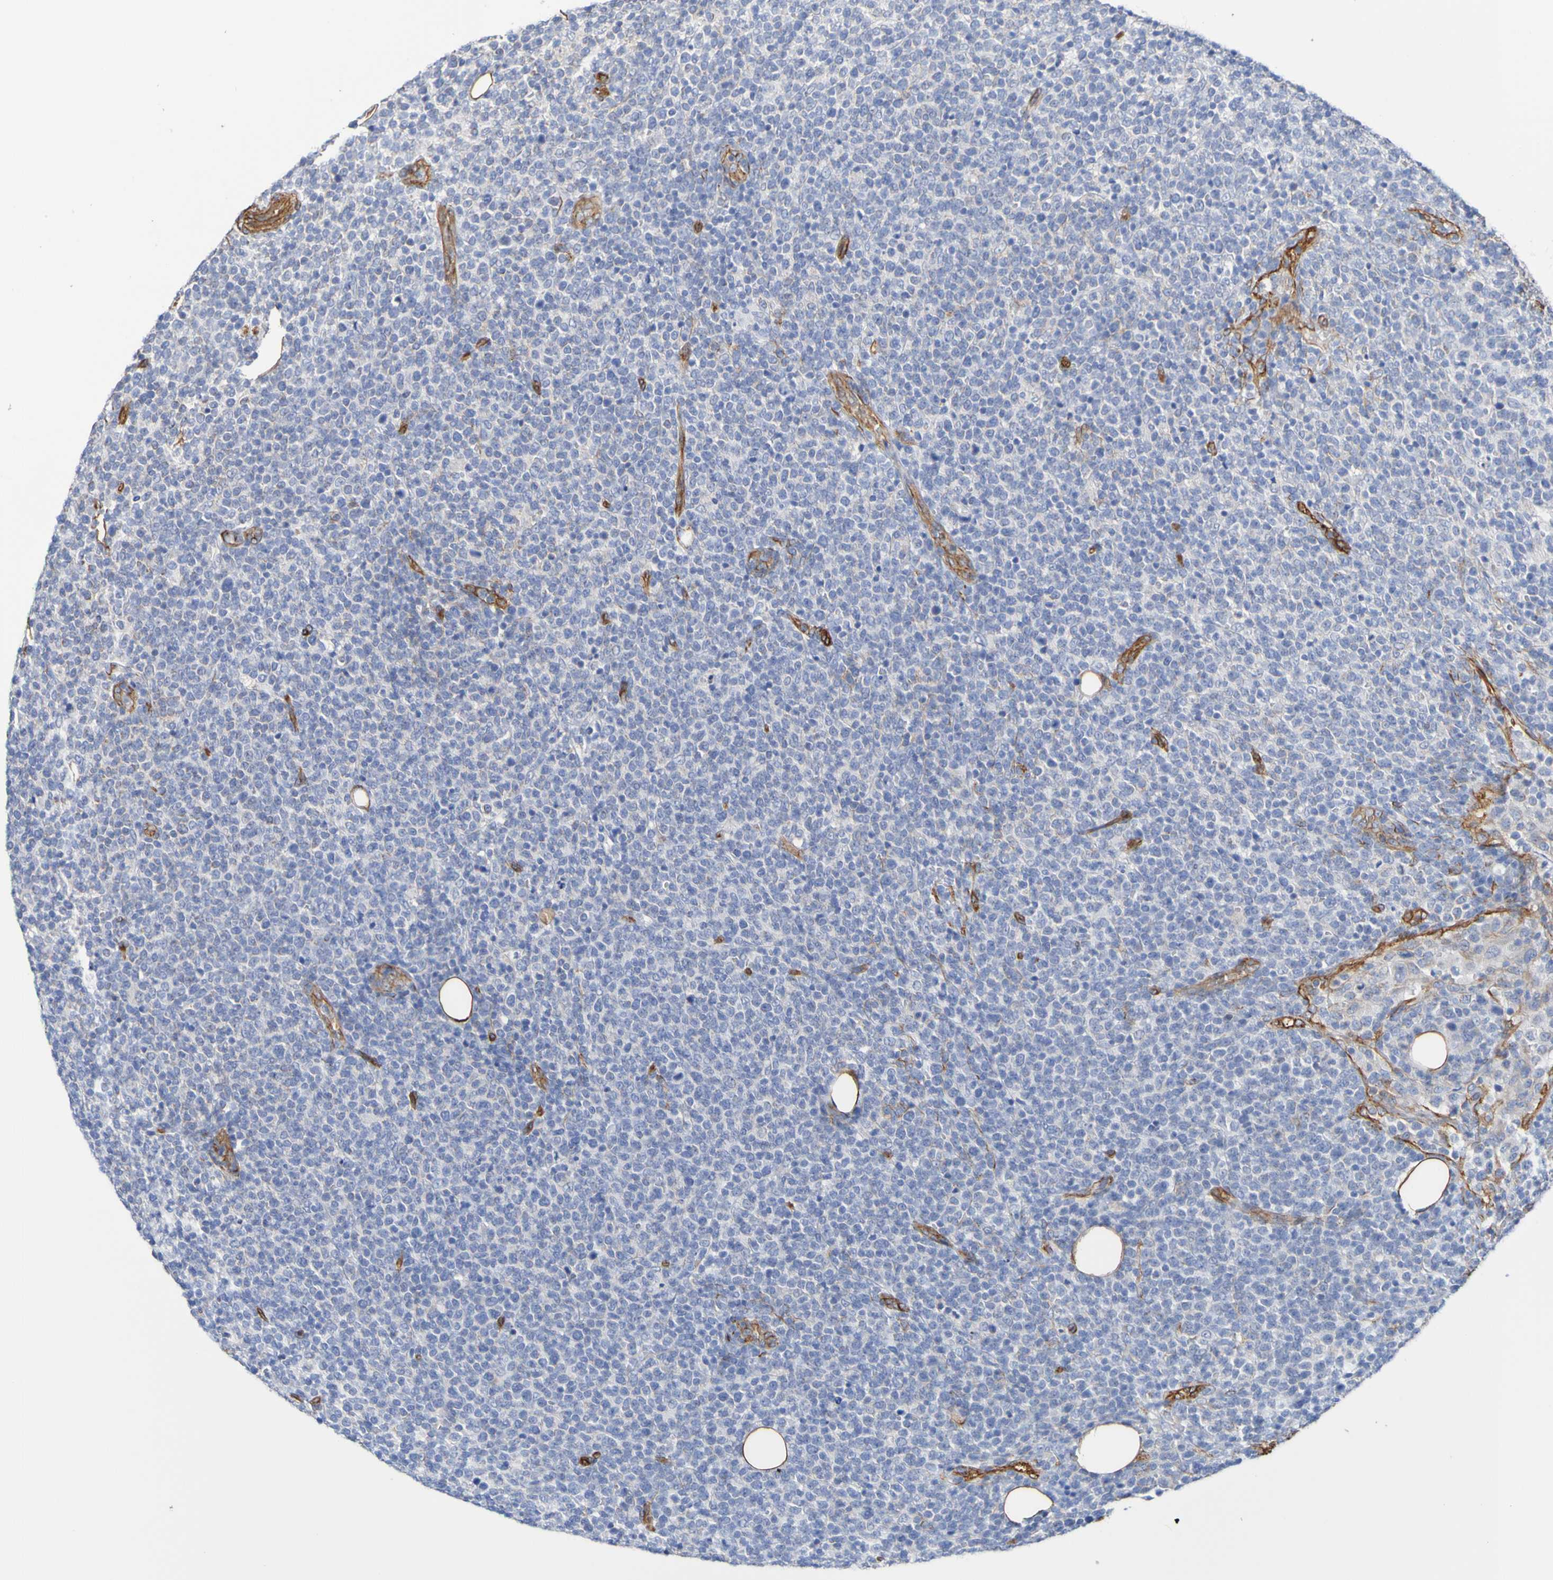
{"staining": {"intensity": "negative", "quantity": "none", "location": "none"}, "tissue": "lymphoma", "cell_type": "Tumor cells", "image_type": "cancer", "snomed": [{"axis": "morphology", "description": "Malignant lymphoma, non-Hodgkin's type, High grade"}, {"axis": "topography", "description": "Lymph node"}], "caption": "Immunohistochemistry photomicrograph of lymphoma stained for a protein (brown), which displays no expression in tumor cells.", "gene": "ELMOD3", "patient": {"sex": "male", "age": 61}}